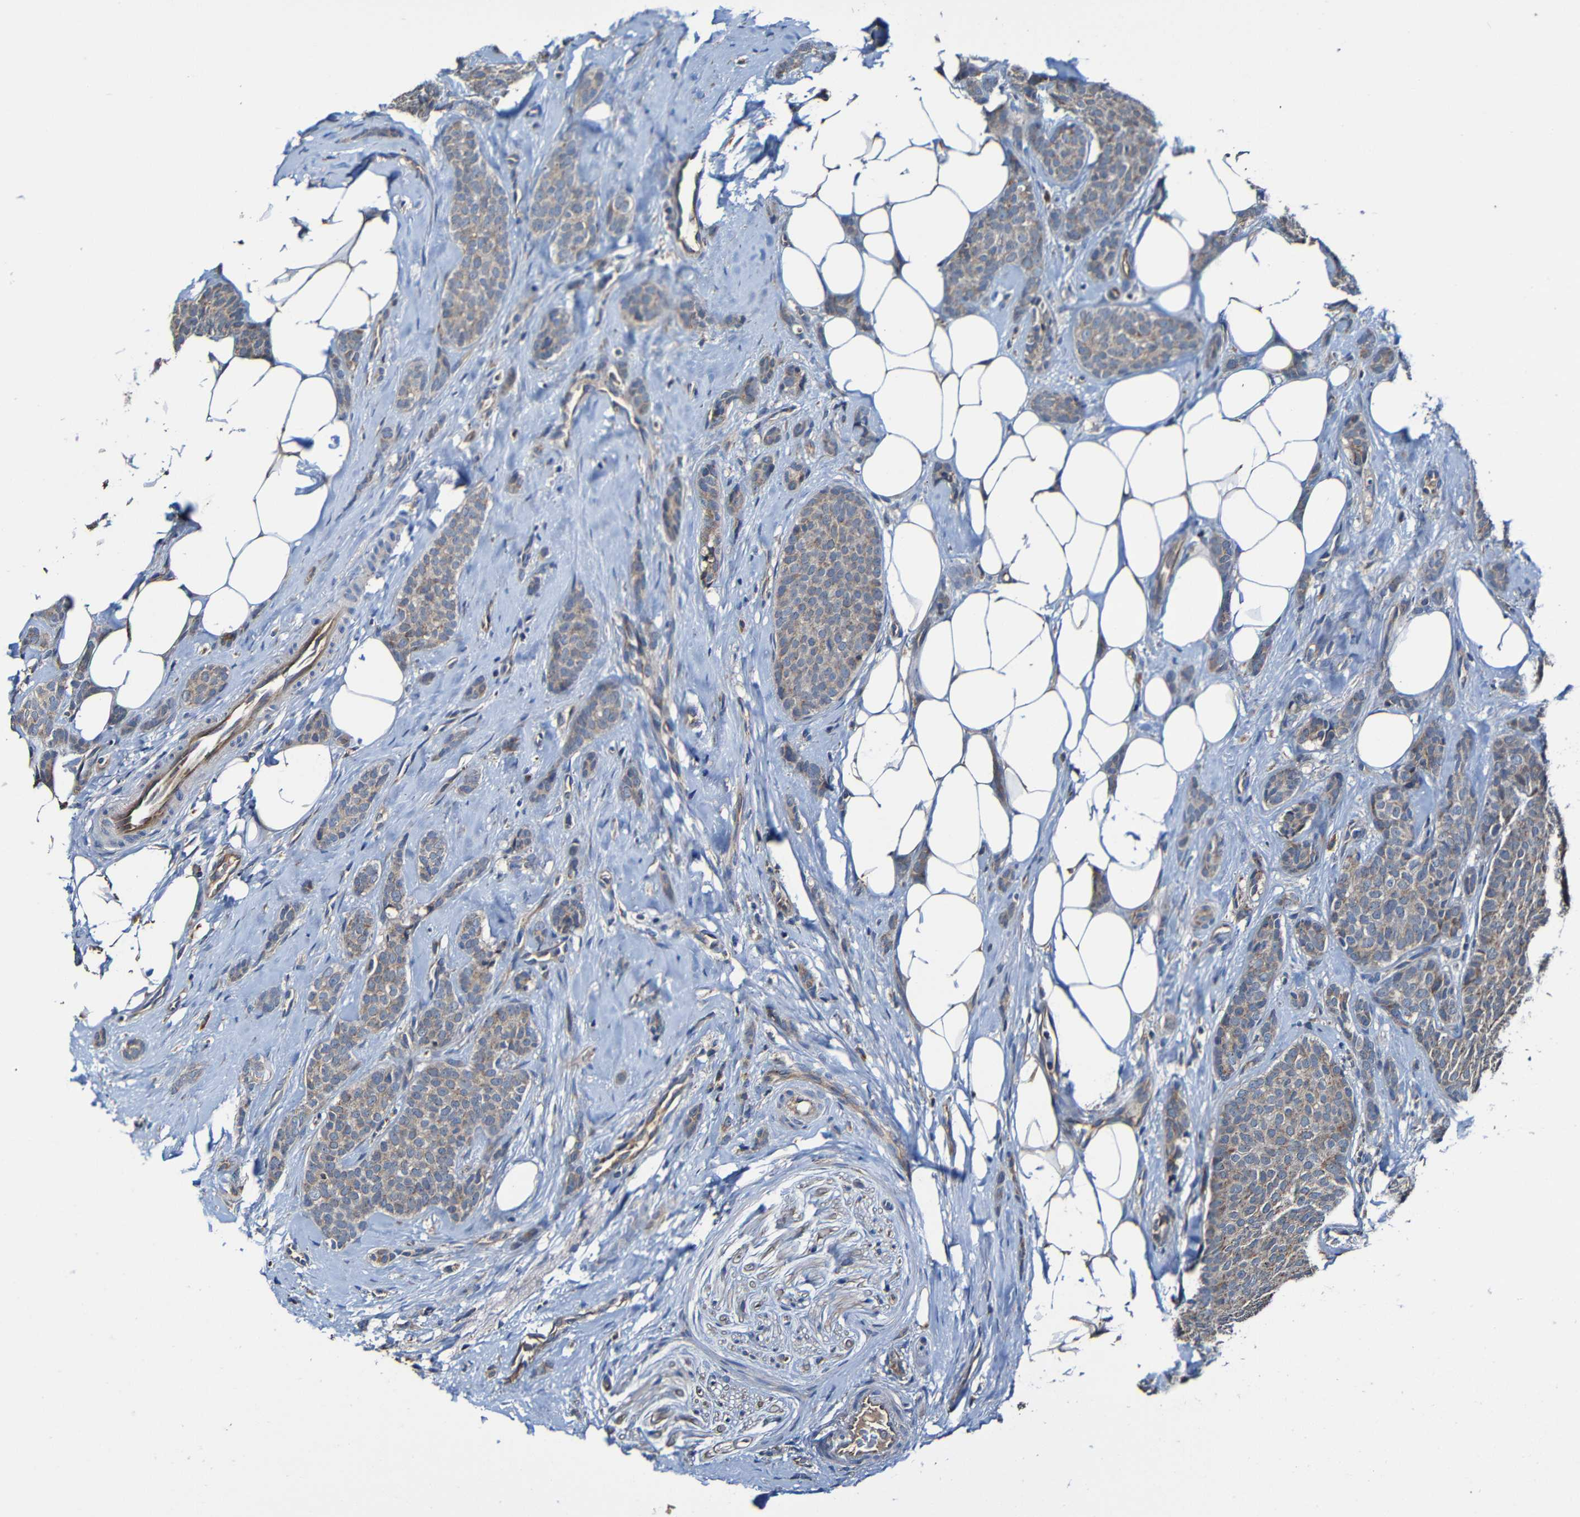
{"staining": {"intensity": "weak", "quantity": ">75%", "location": "cytoplasmic/membranous"}, "tissue": "breast cancer", "cell_type": "Tumor cells", "image_type": "cancer", "snomed": [{"axis": "morphology", "description": "Lobular carcinoma"}, {"axis": "topography", "description": "Skin"}, {"axis": "topography", "description": "Breast"}], "caption": "IHC staining of breast cancer, which demonstrates low levels of weak cytoplasmic/membranous expression in about >75% of tumor cells indicating weak cytoplasmic/membranous protein staining. The staining was performed using DAB (3,3'-diaminobenzidine) (brown) for protein detection and nuclei were counterstained in hematoxylin (blue).", "gene": "ADAM15", "patient": {"sex": "female", "age": 46}}